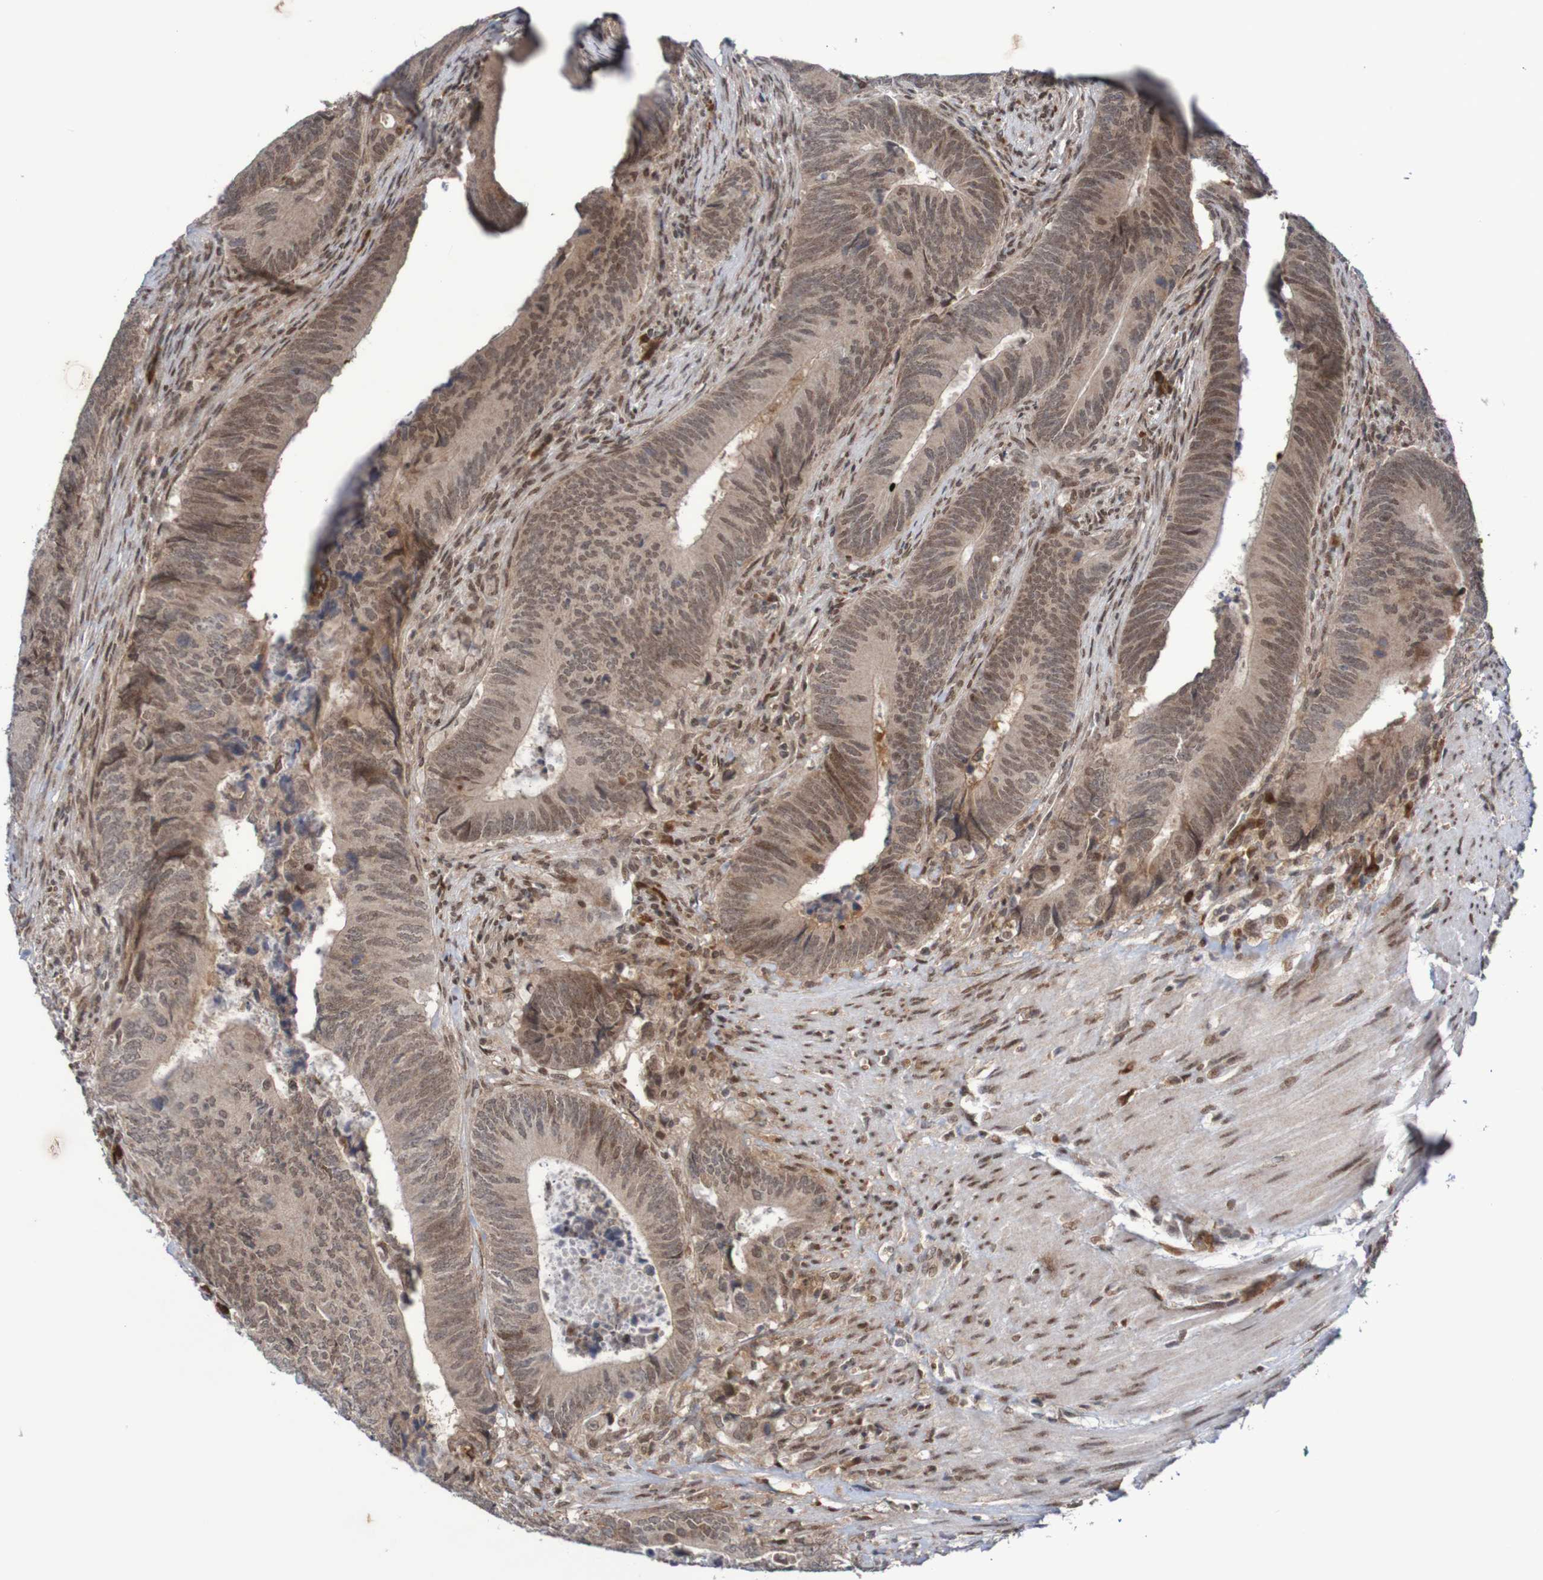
{"staining": {"intensity": "weak", "quantity": ">75%", "location": "cytoplasmic/membranous,nuclear"}, "tissue": "colorectal cancer", "cell_type": "Tumor cells", "image_type": "cancer", "snomed": [{"axis": "morphology", "description": "Normal tissue, NOS"}, {"axis": "morphology", "description": "Adenocarcinoma, NOS"}, {"axis": "topography", "description": "Colon"}], "caption": "Immunohistochemistry (IHC) (DAB (3,3'-diaminobenzidine)) staining of colorectal adenocarcinoma demonstrates weak cytoplasmic/membranous and nuclear protein expression in about >75% of tumor cells.", "gene": "ITLN1", "patient": {"sex": "male", "age": 56}}